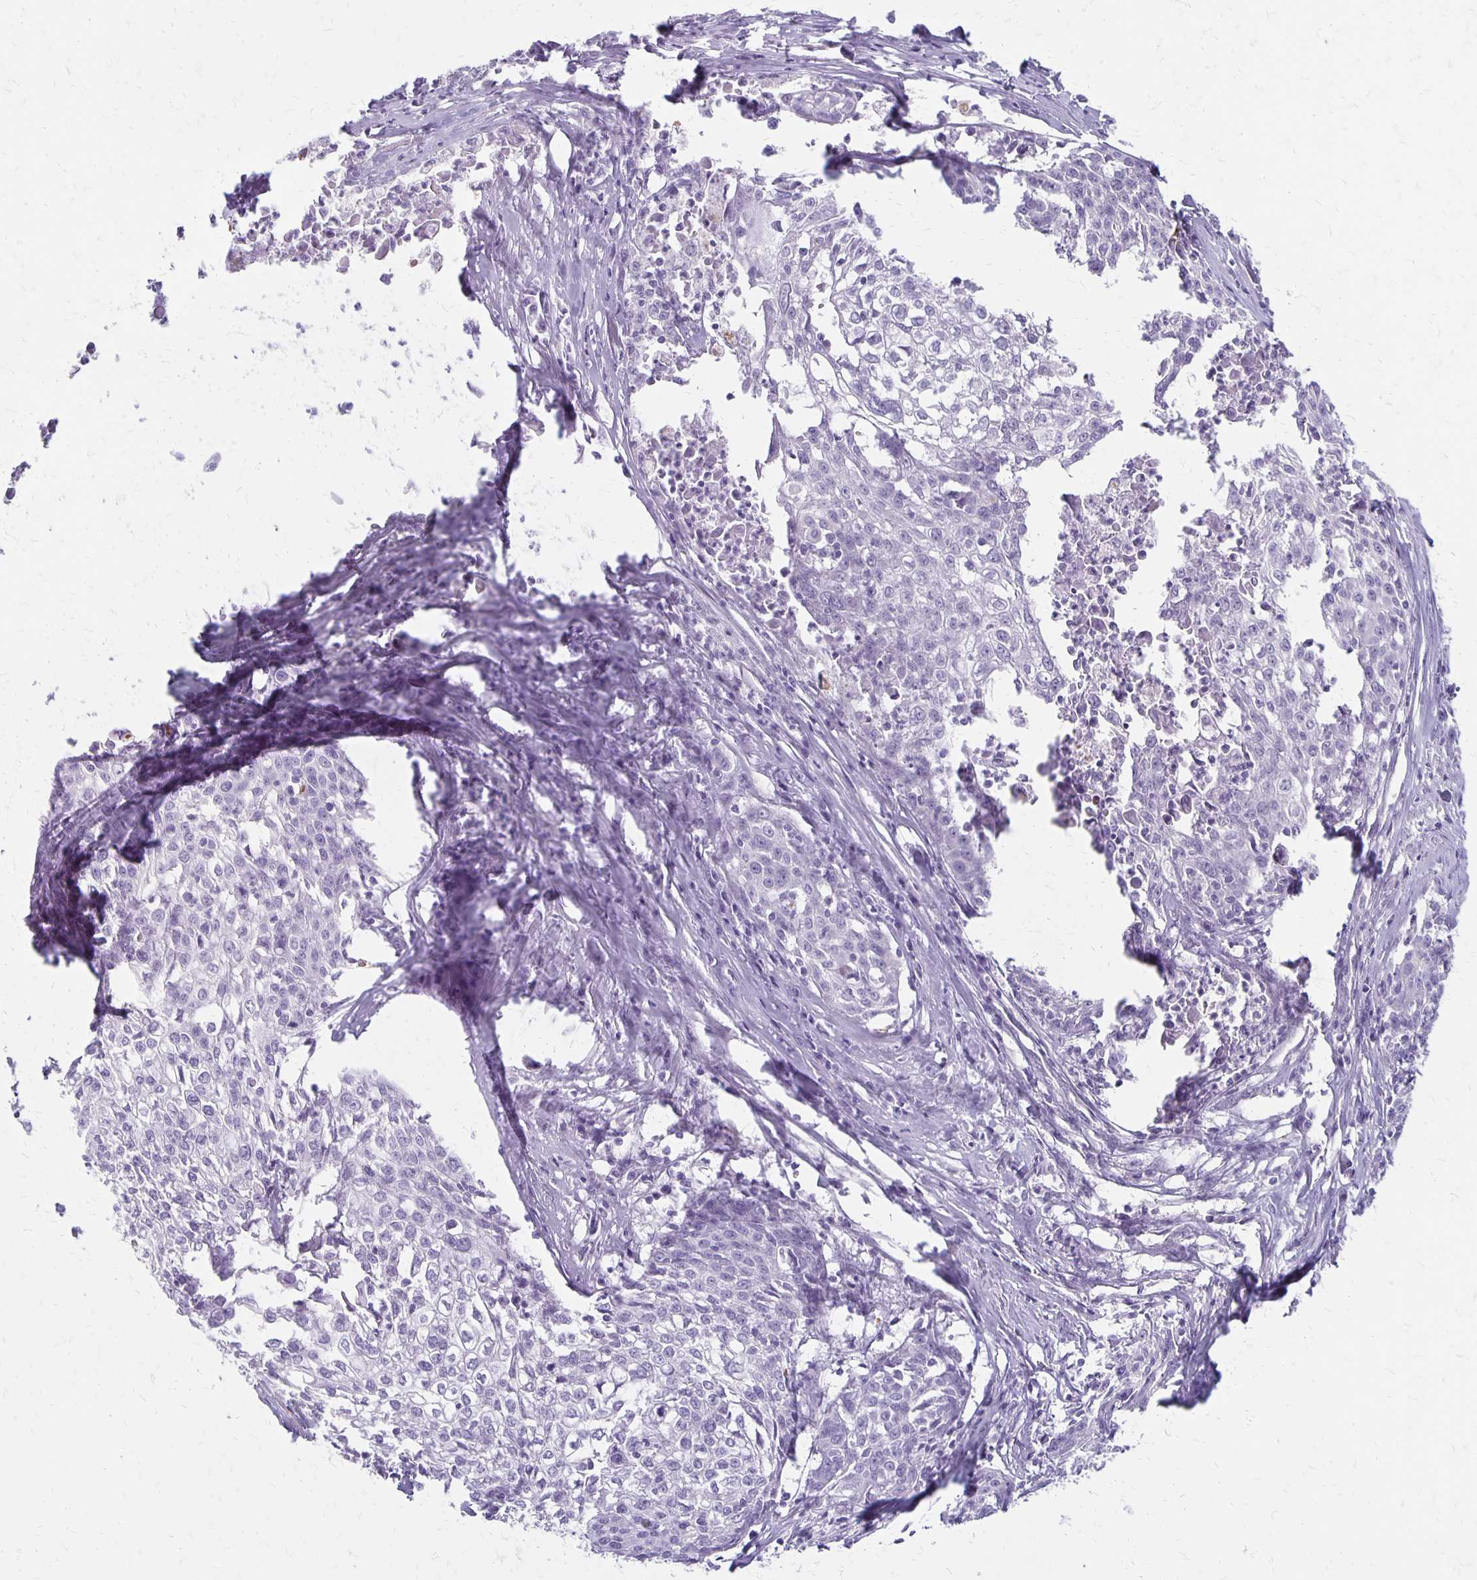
{"staining": {"intensity": "negative", "quantity": "none", "location": "none"}, "tissue": "cervical cancer", "cell_type": "Tumor cells", "image_type": "cancer", "snomed": [{"axis": "morphology", "description": "Squamous cell carcinoma, NOS"}, {"axis": "topography", "description": "Cervix"}], "caption": "This micrograph is of cervical cancer stained with immunohistochemistry (IHC) to label a protein in brown with the nuclei are counter-stained blue. There is no staining in tumor cells.", "gene": "HOMER1", "patient": {"sex": "female", "age": 39}}